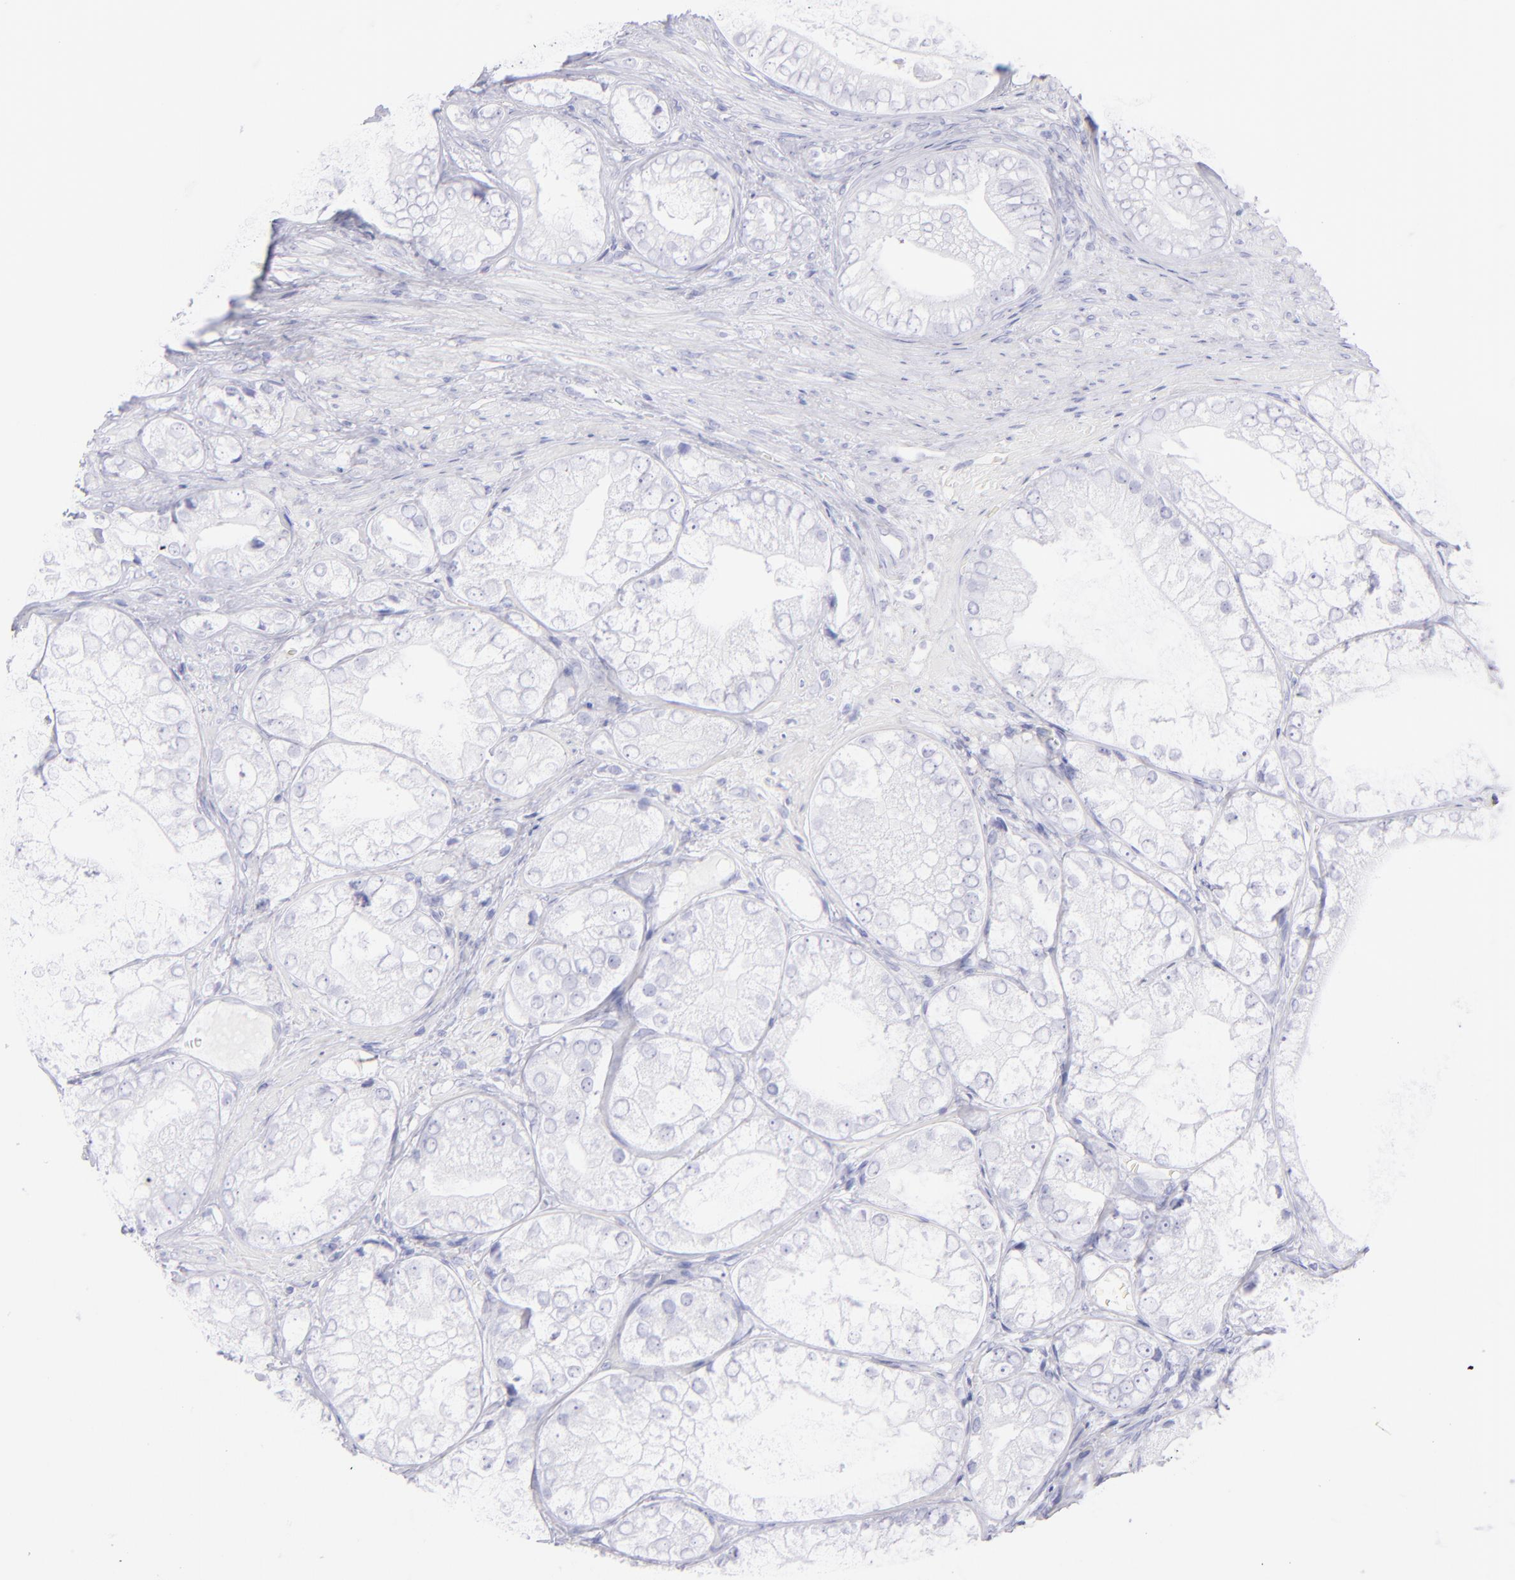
{"staining": {"intensity": "negative", "quantity": "none", "location": "none"}, "tissue": "prostate cancer", "cell_type": "Tumor cells", "image_type": "cancer", "snomed": [{"axis": "morphology", "description": "Adenocarcinoma, Low grade"}, {"axis": "topography", "description": "Prostate"}], "caption": "Tumor cells show no significant protein staining in prostate adenocarcinoma (low-grade).", "gene": "CD72", "patient": {"sex": "male", "age": 69}}